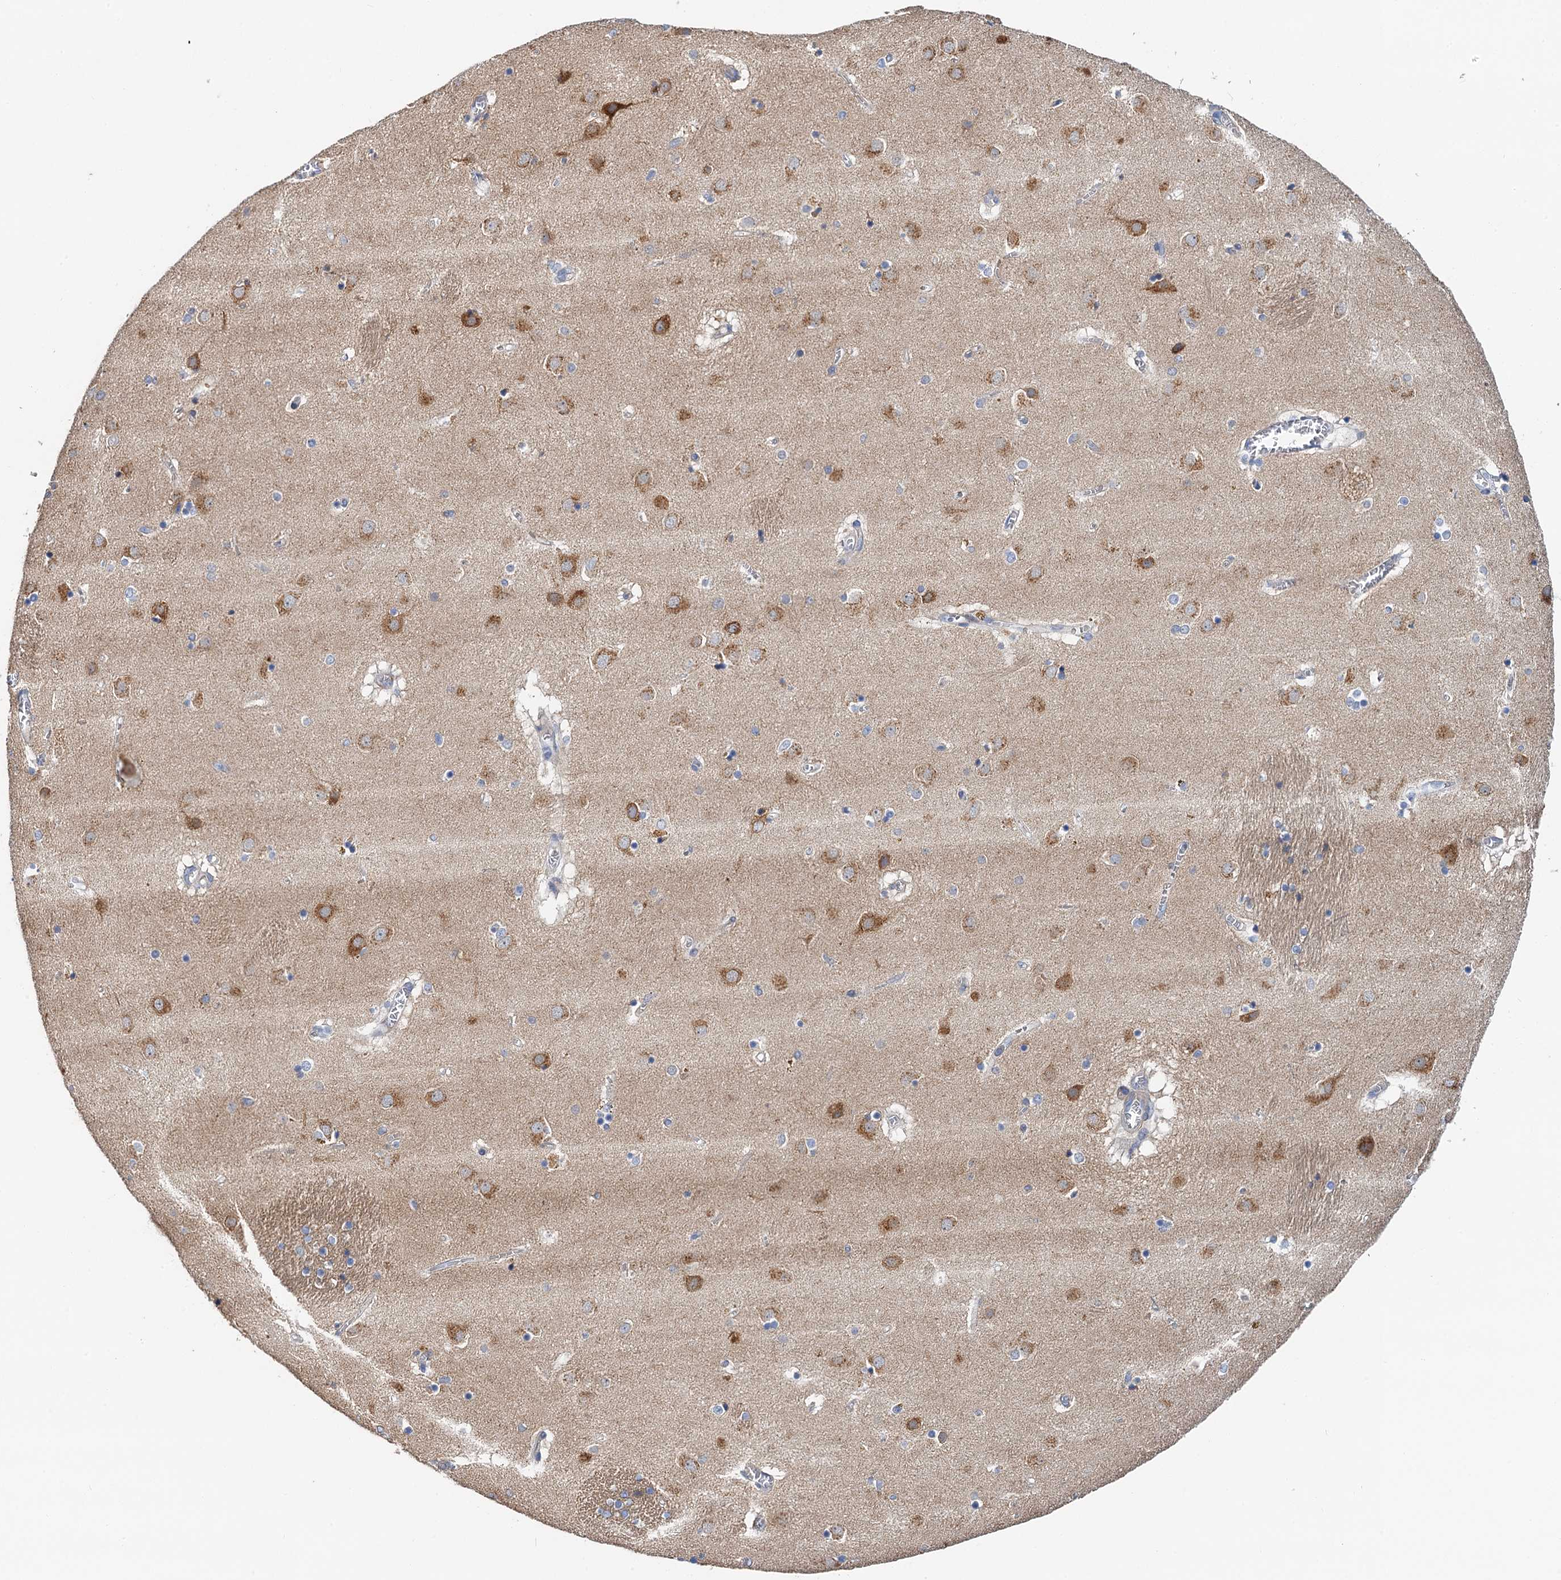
{"staining": {"intensity": "negative", "quantity": "none", "location": "none"}, "tissue": "caudate", "cell_type": "Glial cells", "image_type": "normal", "snomed": [{"axis": "morphology", "description": "Normal tissue, NOS"}, {"axis": "topography", "description": "Lateral ventricle wall"}], "caption": "DAB (3,3'-diaminobenzidine) immunohistochemical staining of normal caudate shows no significant staining in glial cells. (Stains: DAB (3,3'-diaminobenzidine) immunohistochemistry with hematoxylin counter stain, Microscopy: brightfield microscopy at high magnification).", "gene": "NBEA", "patient": {"sex": "male", "age": 70}}